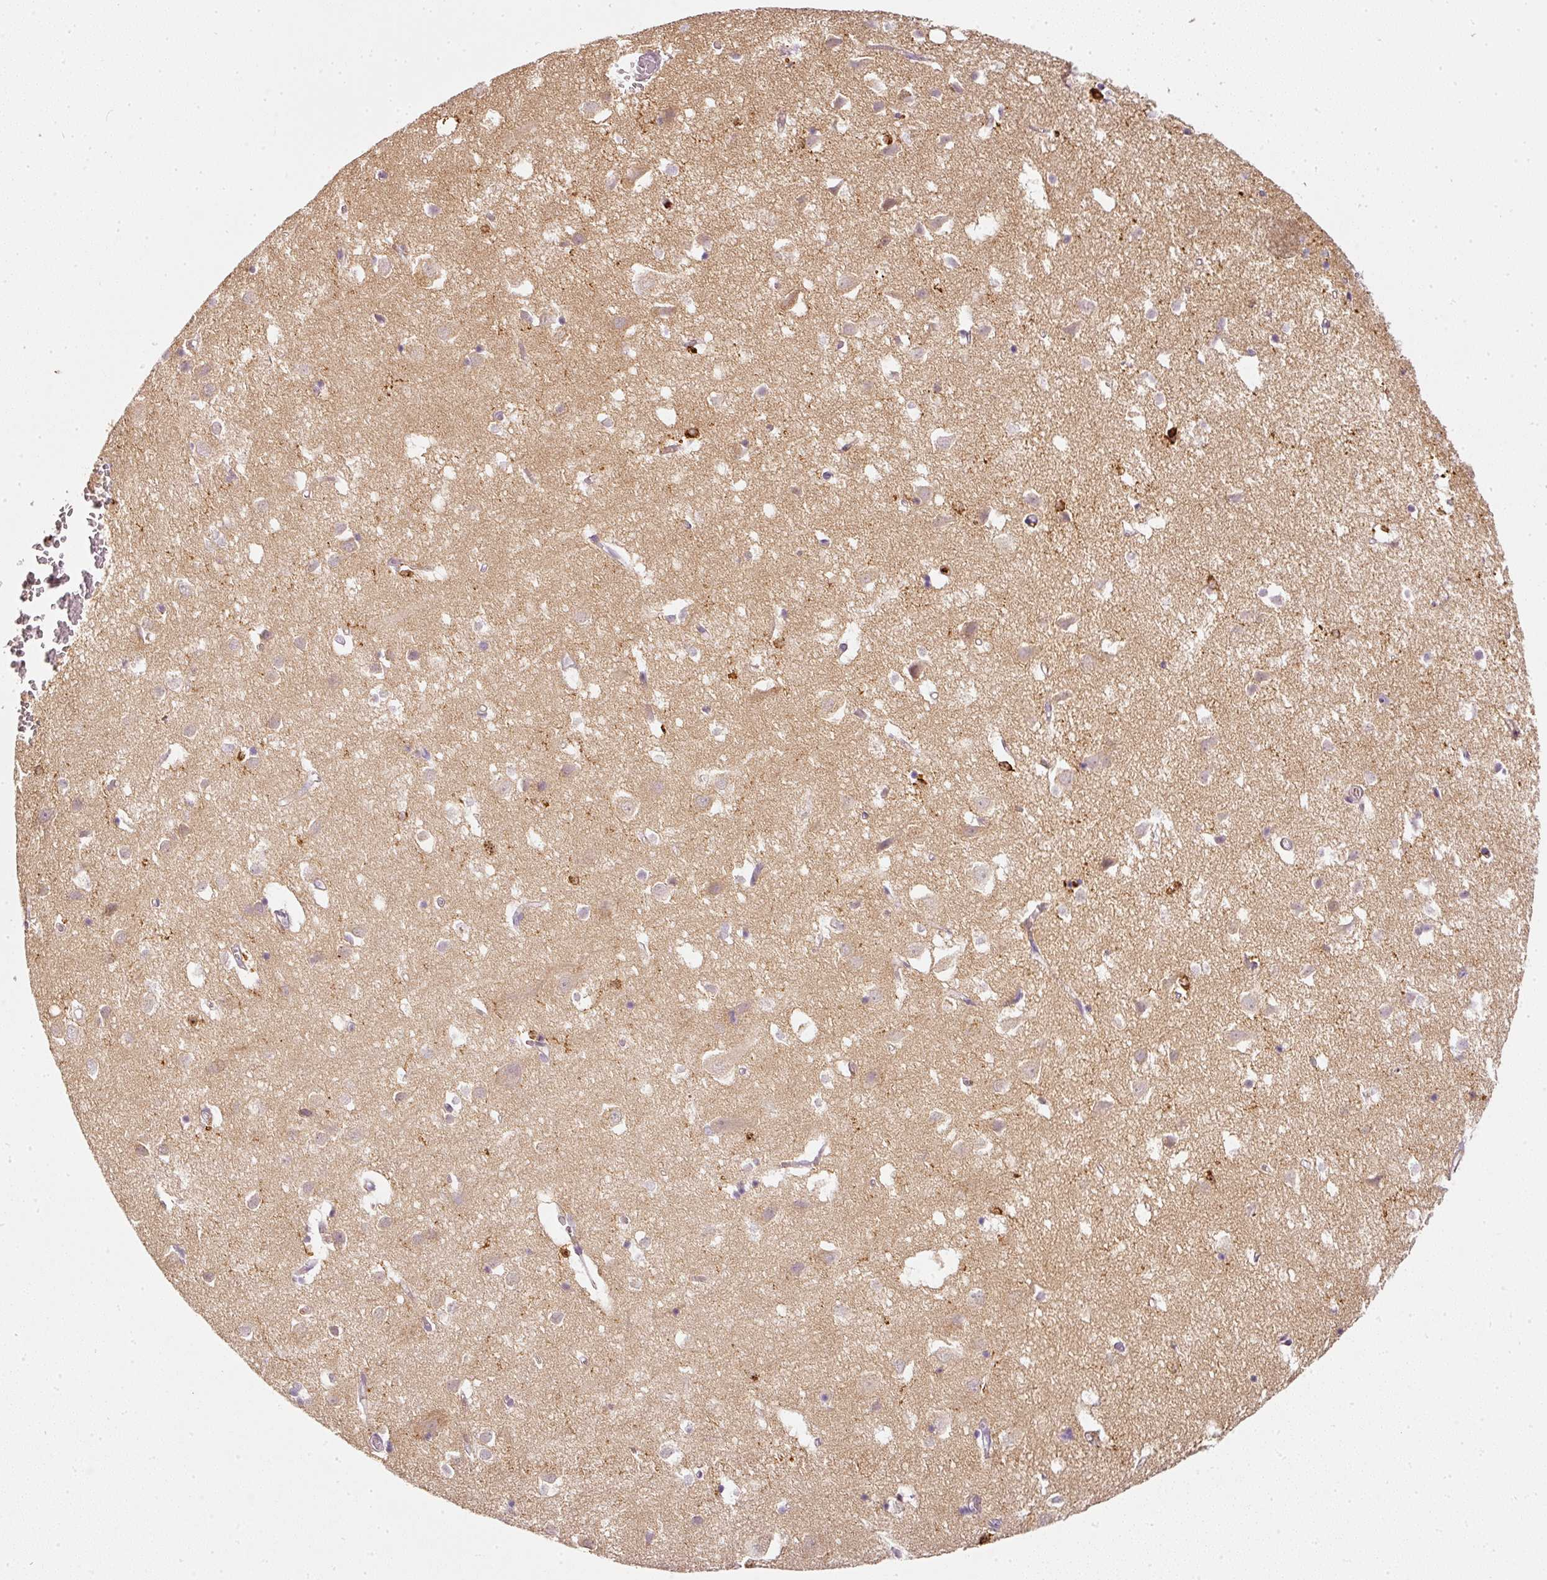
{"staining": {"intensity": "negative", "quantity": "none", "location": "none"}, "tissue": "cerebral cortex", "cell_type": "Endothelial cells", "image_type": "normal", "snomed": [{"axis": "morphology", "description": "Normal tissue, NOS"}, {"axis": "topography", "description": "Cerebral cortex"}], "caption": "Immunohistochemistry (IHC) micrograph of benign human cerebral cortex stained for a protein (brown), which reveals no positivity in endothelial cells.", "gene": "EVL", "patient": {"sex": "male", "age": 70}}